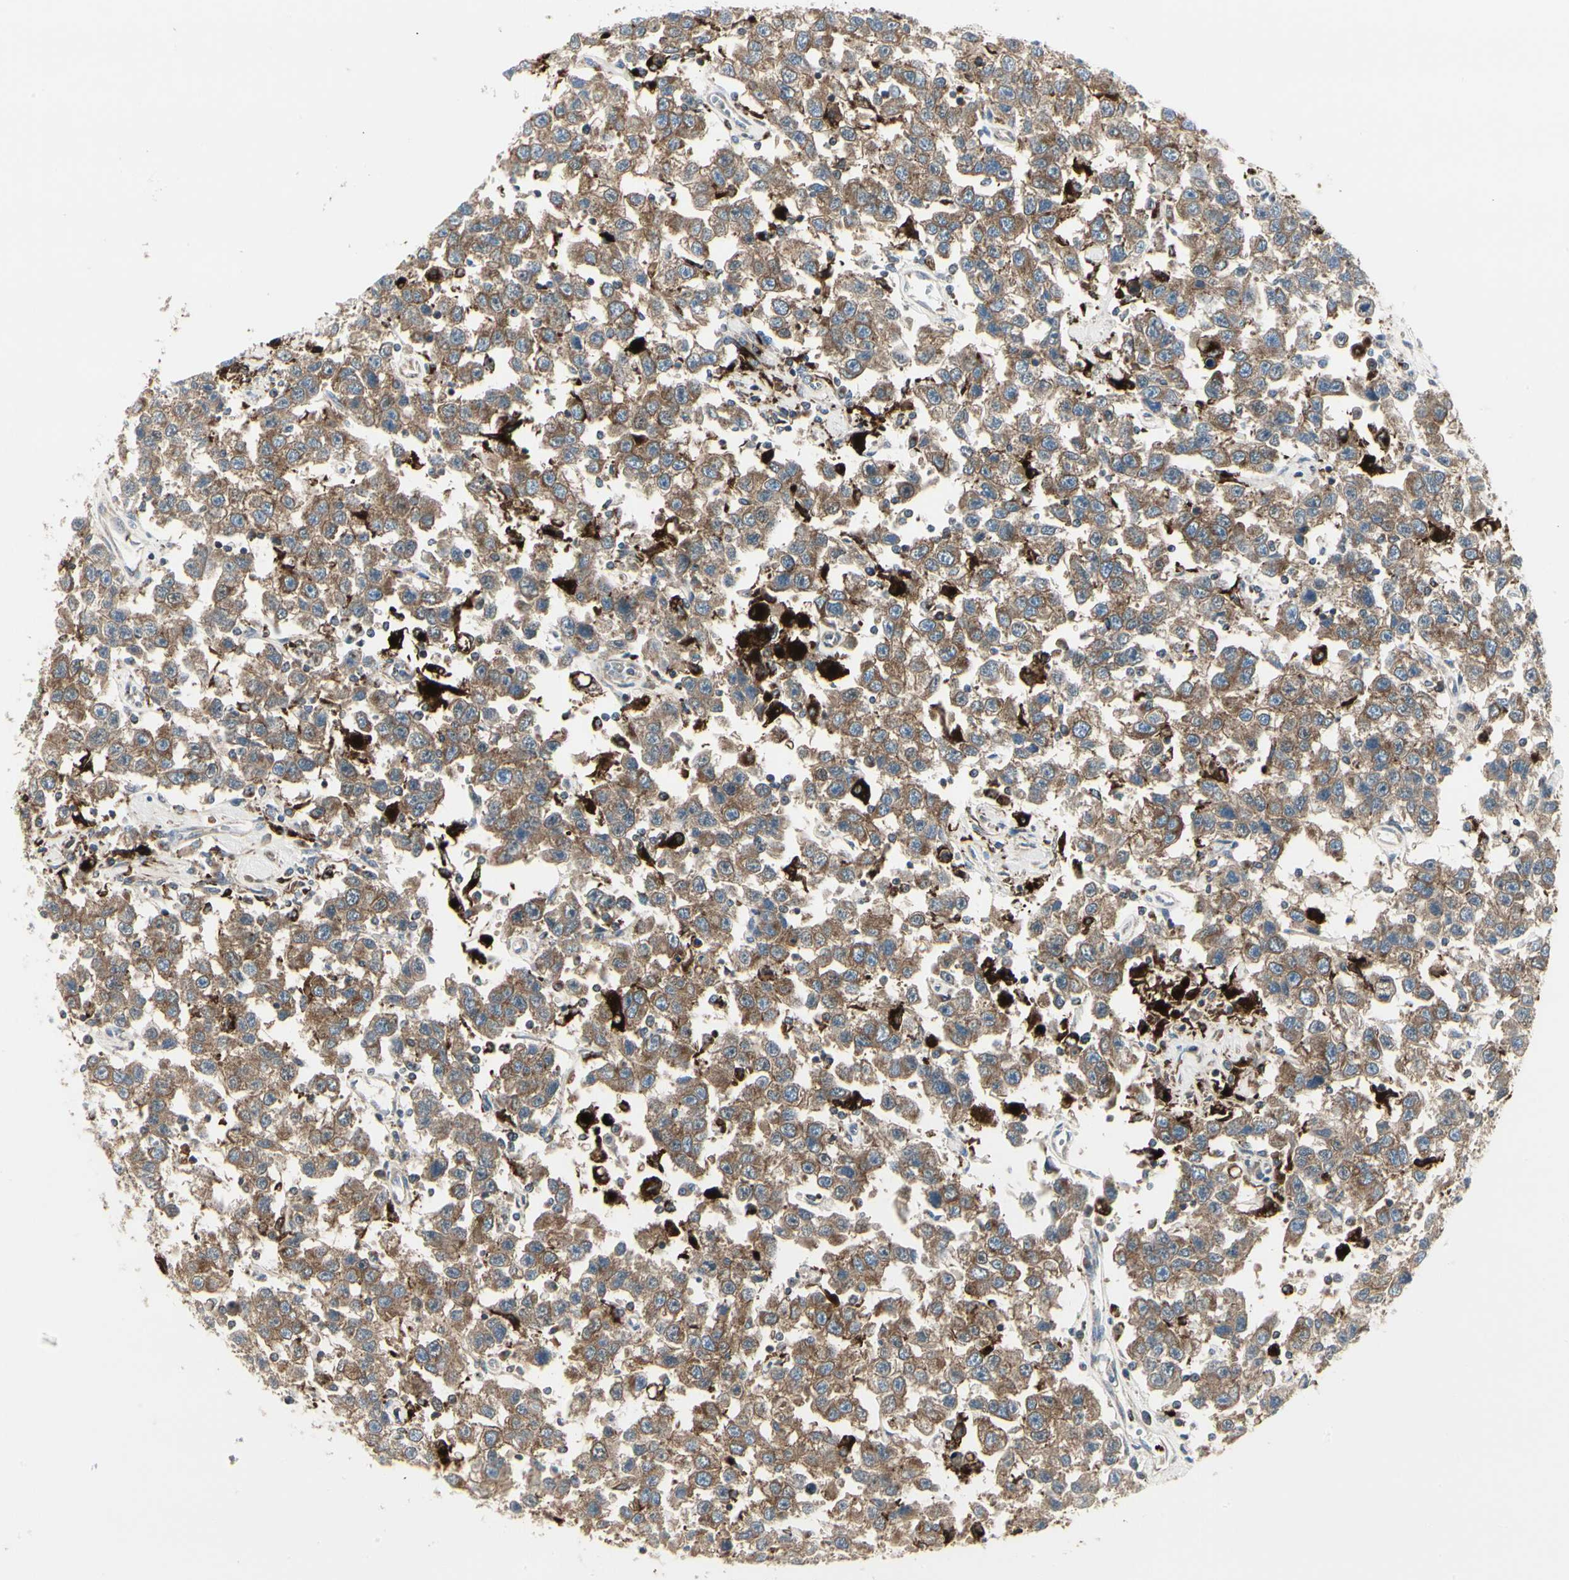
{"staining": {"intensity": "moderate", "quantity": ">75%", "location": "cytoplasmic/membranous"}, "tissue": "testis cancer", "cell_type": "Tumor cells", "image_type": "cancer", "snomed": [{"axis": "morphology", "description": "Seminoma, NOS"}, {"axis": "topography", "description": "Testis"}], "caption": "Protein staining reveals moderate cytoplasmic/membranous positivity in approximately >75% of tumor cells in testis seminoma. Ihc stains the protein in brown and the nuclei are stained blue.", "gene": "ATP6V1B2", "patient": {"sex": "male", "age": 41}}